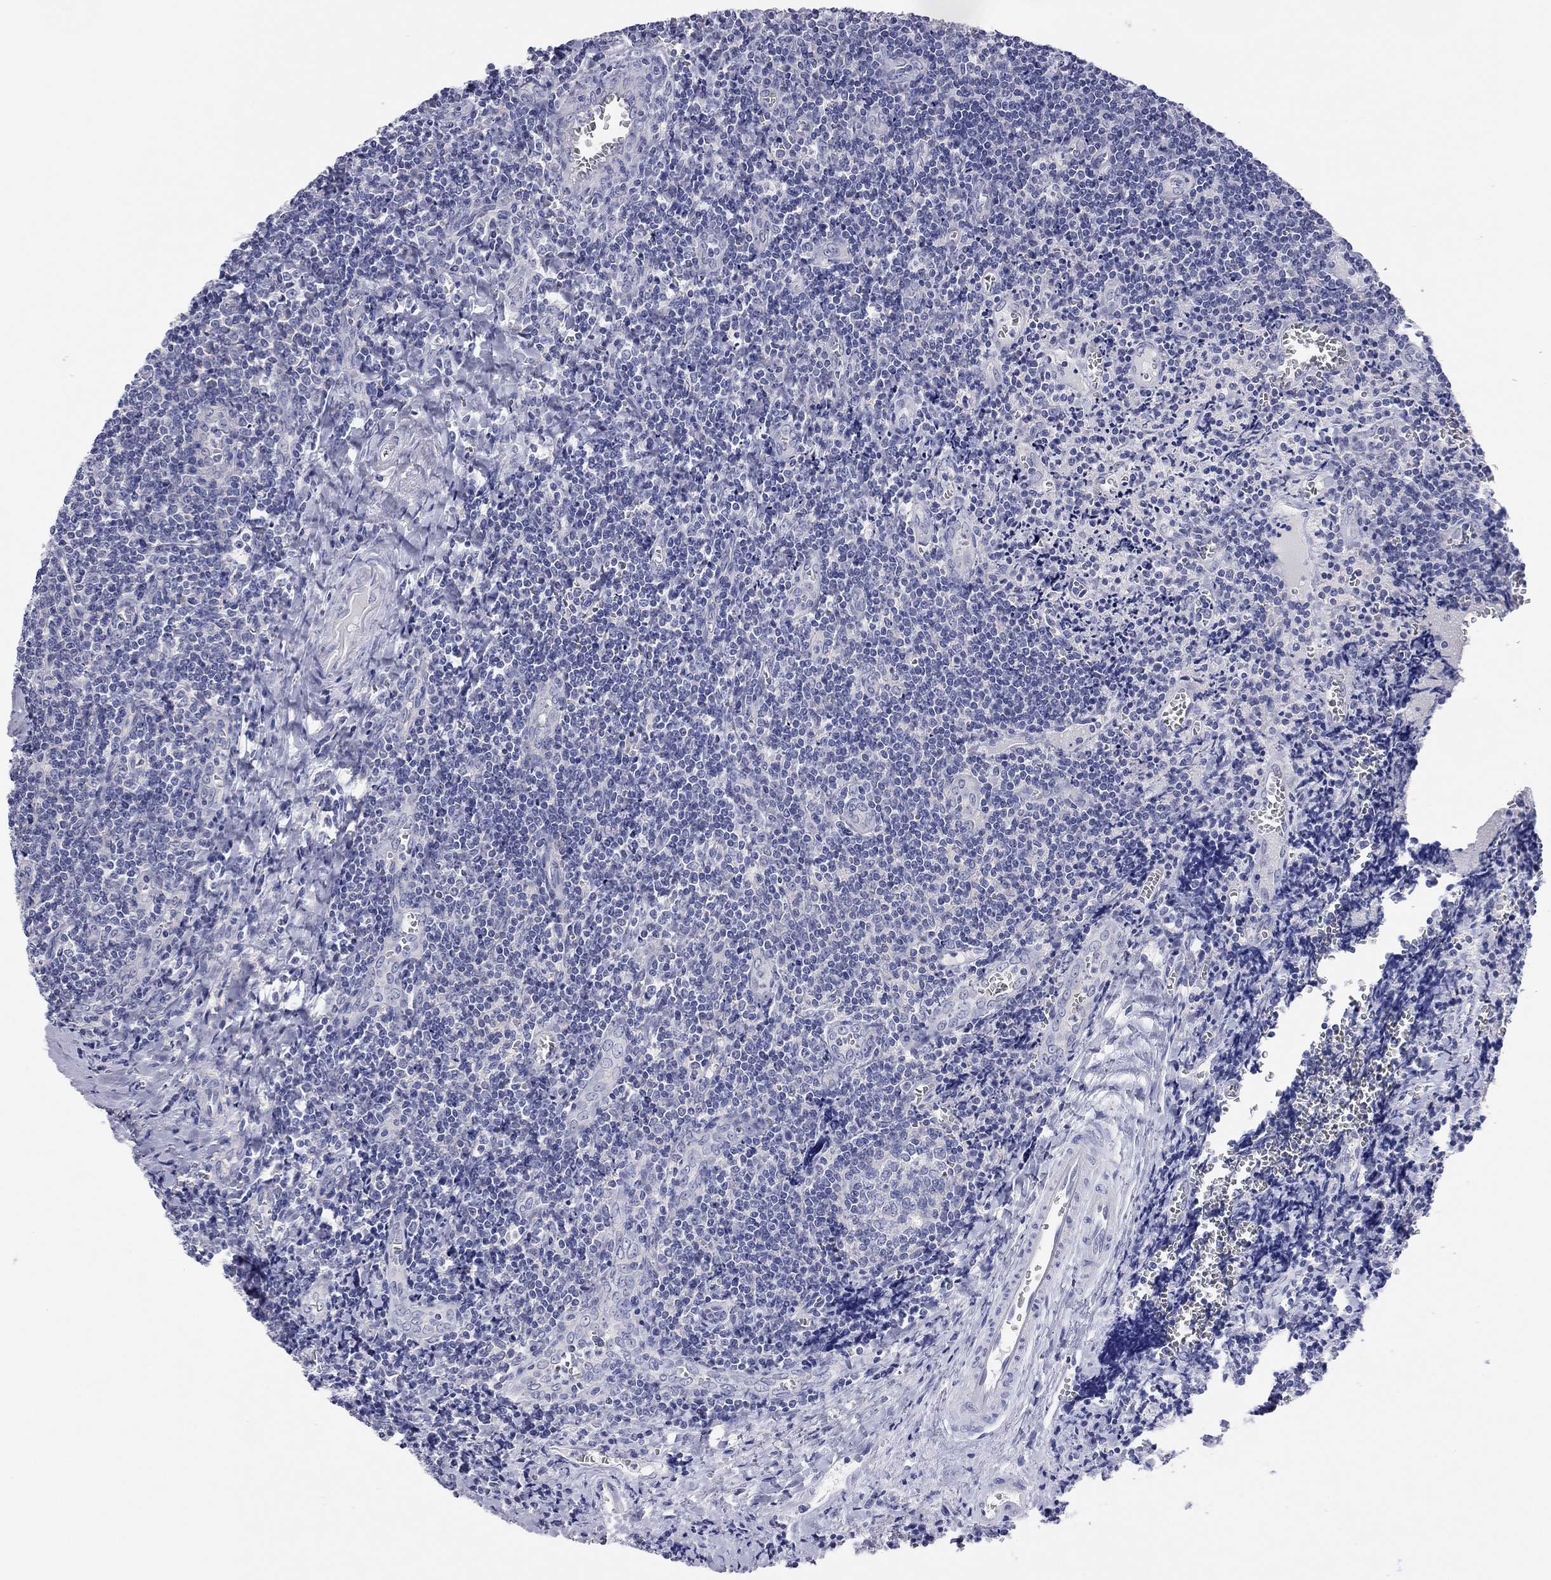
{"staining": {"intensity": "negative", "quantity": "none", "location": "none"}, "tissue": "tonsil", "cell_type": "Germinal center cells", "image_type": "normal", "snomed": [{"axis": "morphology", "description": "Normal tissue, NOS"}, {"axis": "morphology", "description": "Inflammation, NOS"}, {"axis": "topography", "description": "Tonsil"}], "caption": "The IHC micrograph has no significant staining in germinal center cells of tonsil.", "gene": "ENSG00000269035", "patient": {"sex": "female", "age": 31}}